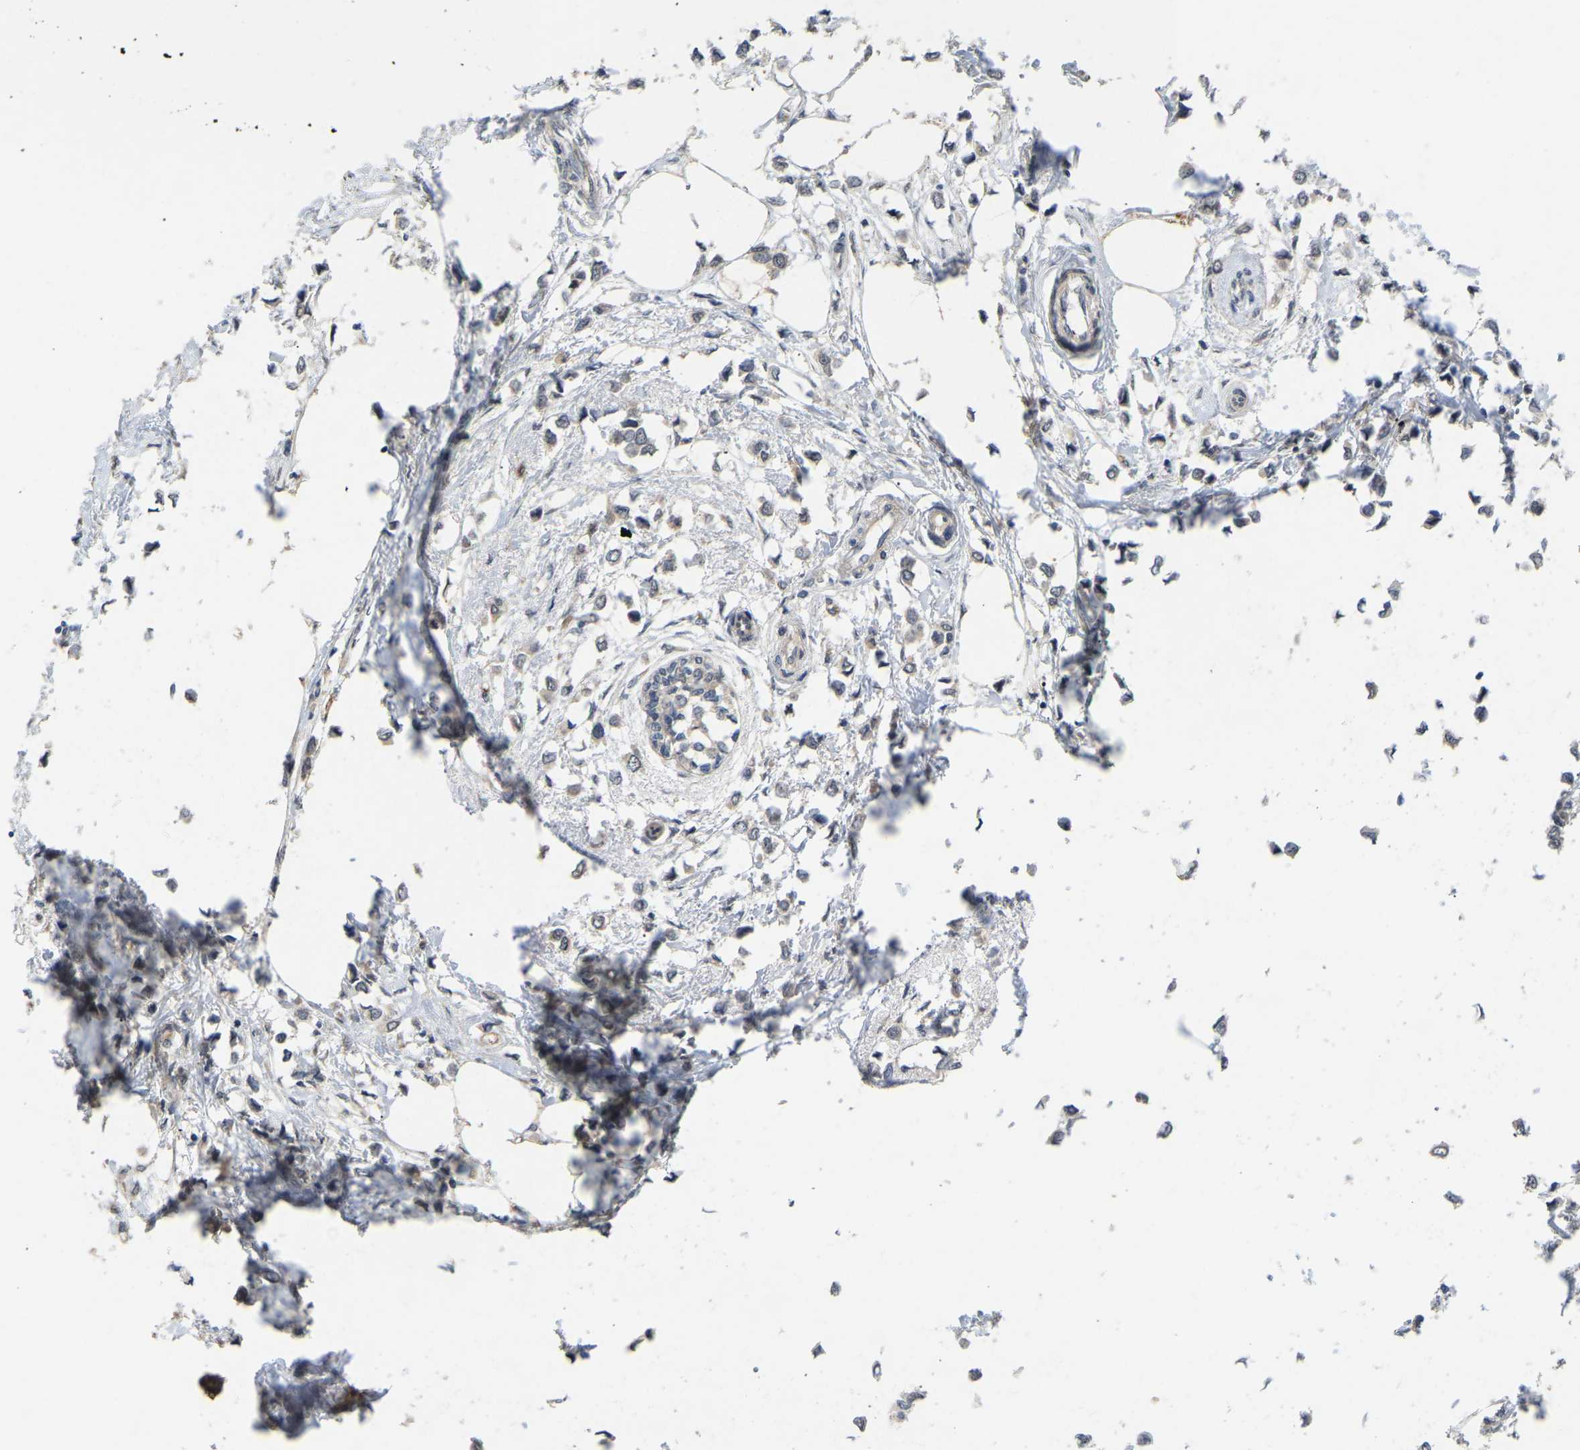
{"staining": {"intensity": "negative", "quantity": "none", "location": "none"}, "tissue": "breast cancer", "cell_type": "Tumor cells", "image_type": "cancer", "snomed": [{"axis": "morphology", "description": "Lobular carcinoma"}, {"axis": "topography", "description": "Breast"}], "caption": "Photomicrograph shows no significant protein positivity in tumor cells of lobular carcinoma (breast).", "gene": "LIMK2", "patient": {"sex": "female", "age": 51}}